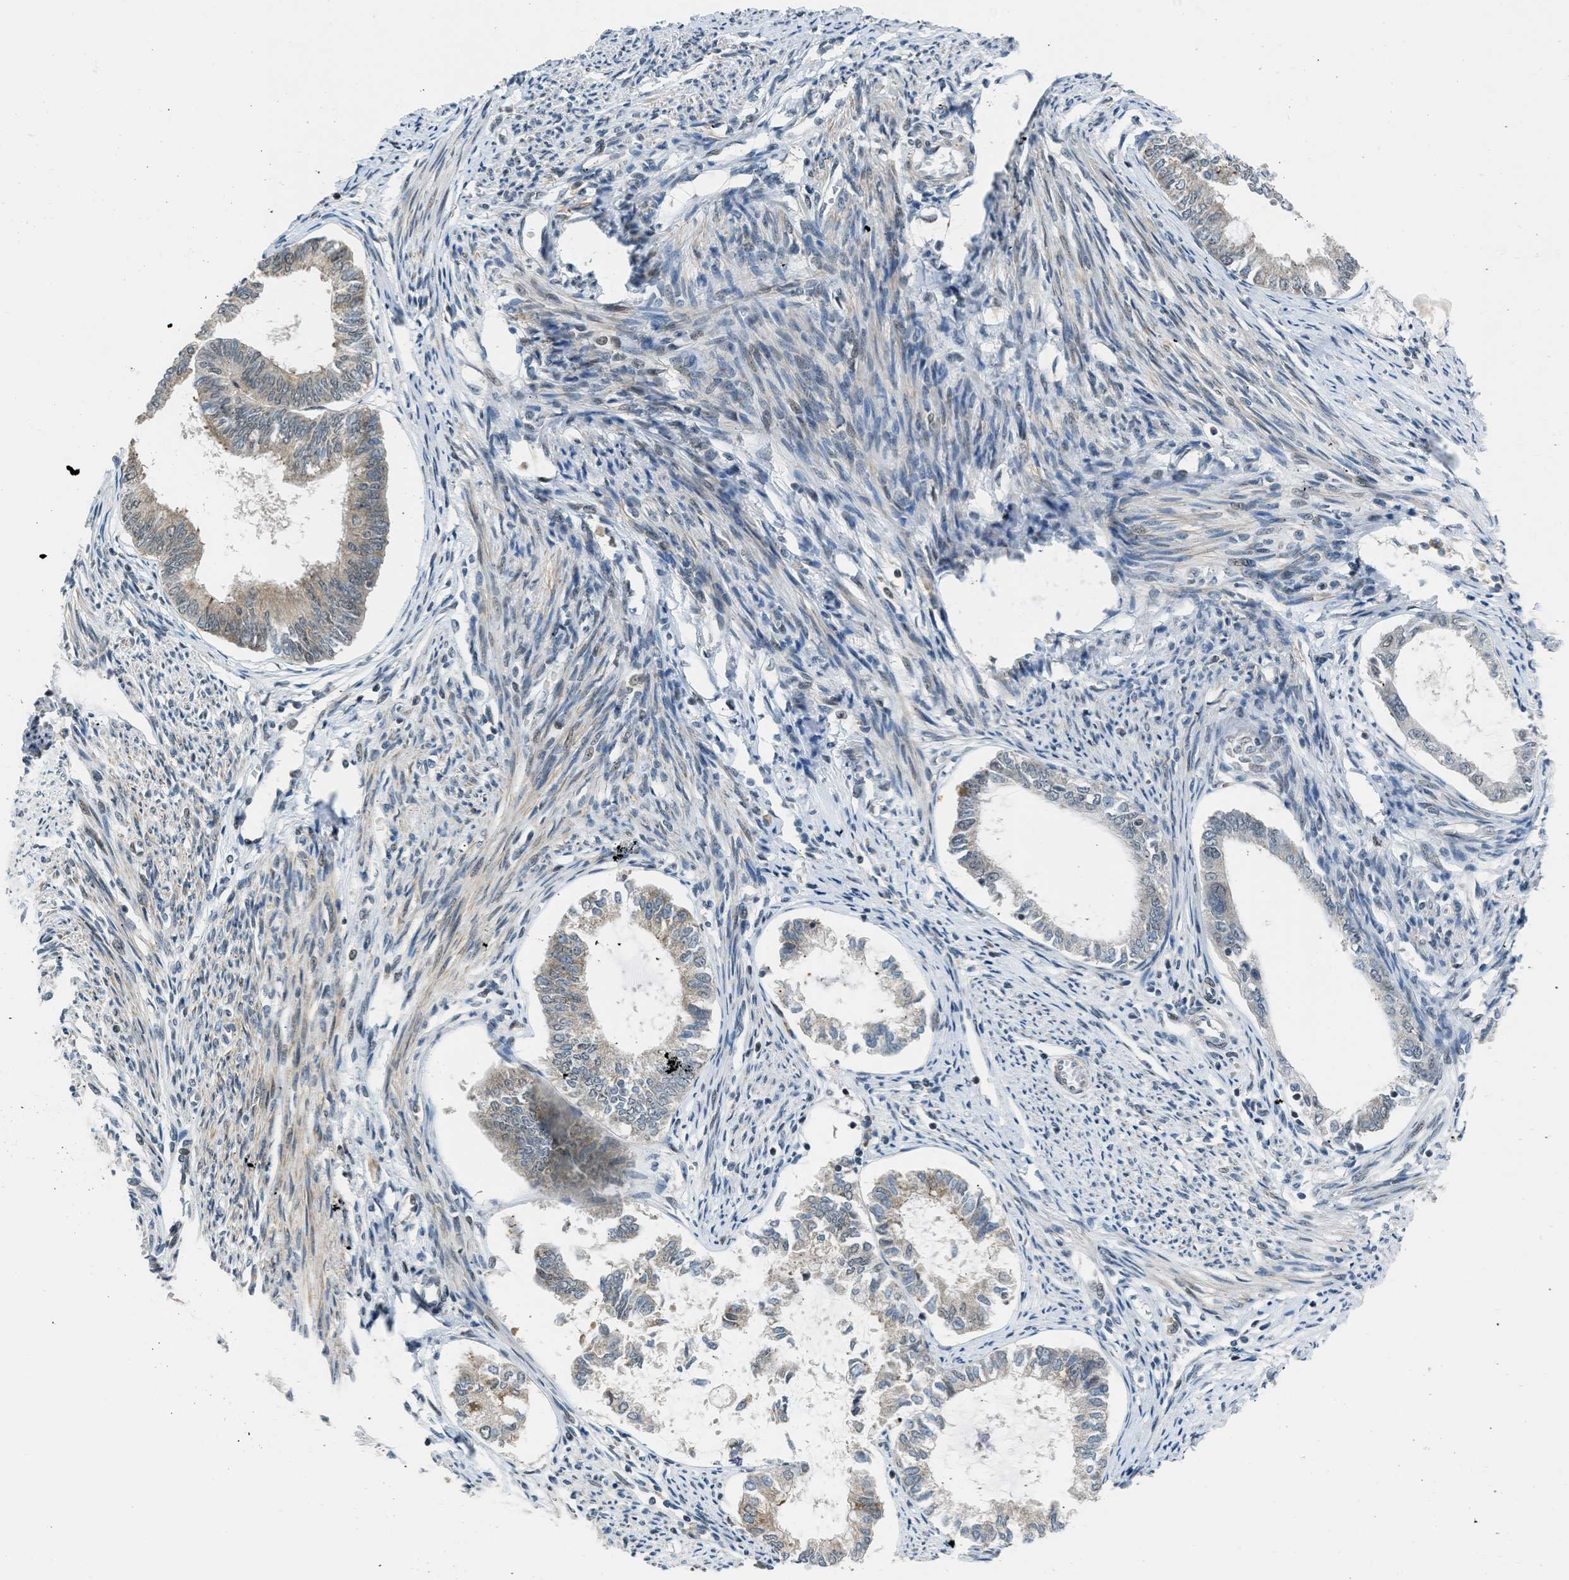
{"staining": {"intensity": "weak", "quantity": "<25%", "location": "cytoplasmic/membranous"}, "tissue": "endometrial cancer", "cell_type": "Tumor cells", "image_type": "cancer", "snomed": [{"axis": "morphology", "description": "Adenocarcinoma, NOS"}, {"axis": "topography", "description": "Endometrium"}], "caption": "Tumor cells are negative for brown protein staining in adenocarcinoma (endometrial). (Stains: DAB immunohistochemistry with hematoxylin counter stain, Microscopy: brightfield microscopy at high magnification).", "gene": "TTBK2", "patient": {"sex": "female", "age": 86}}